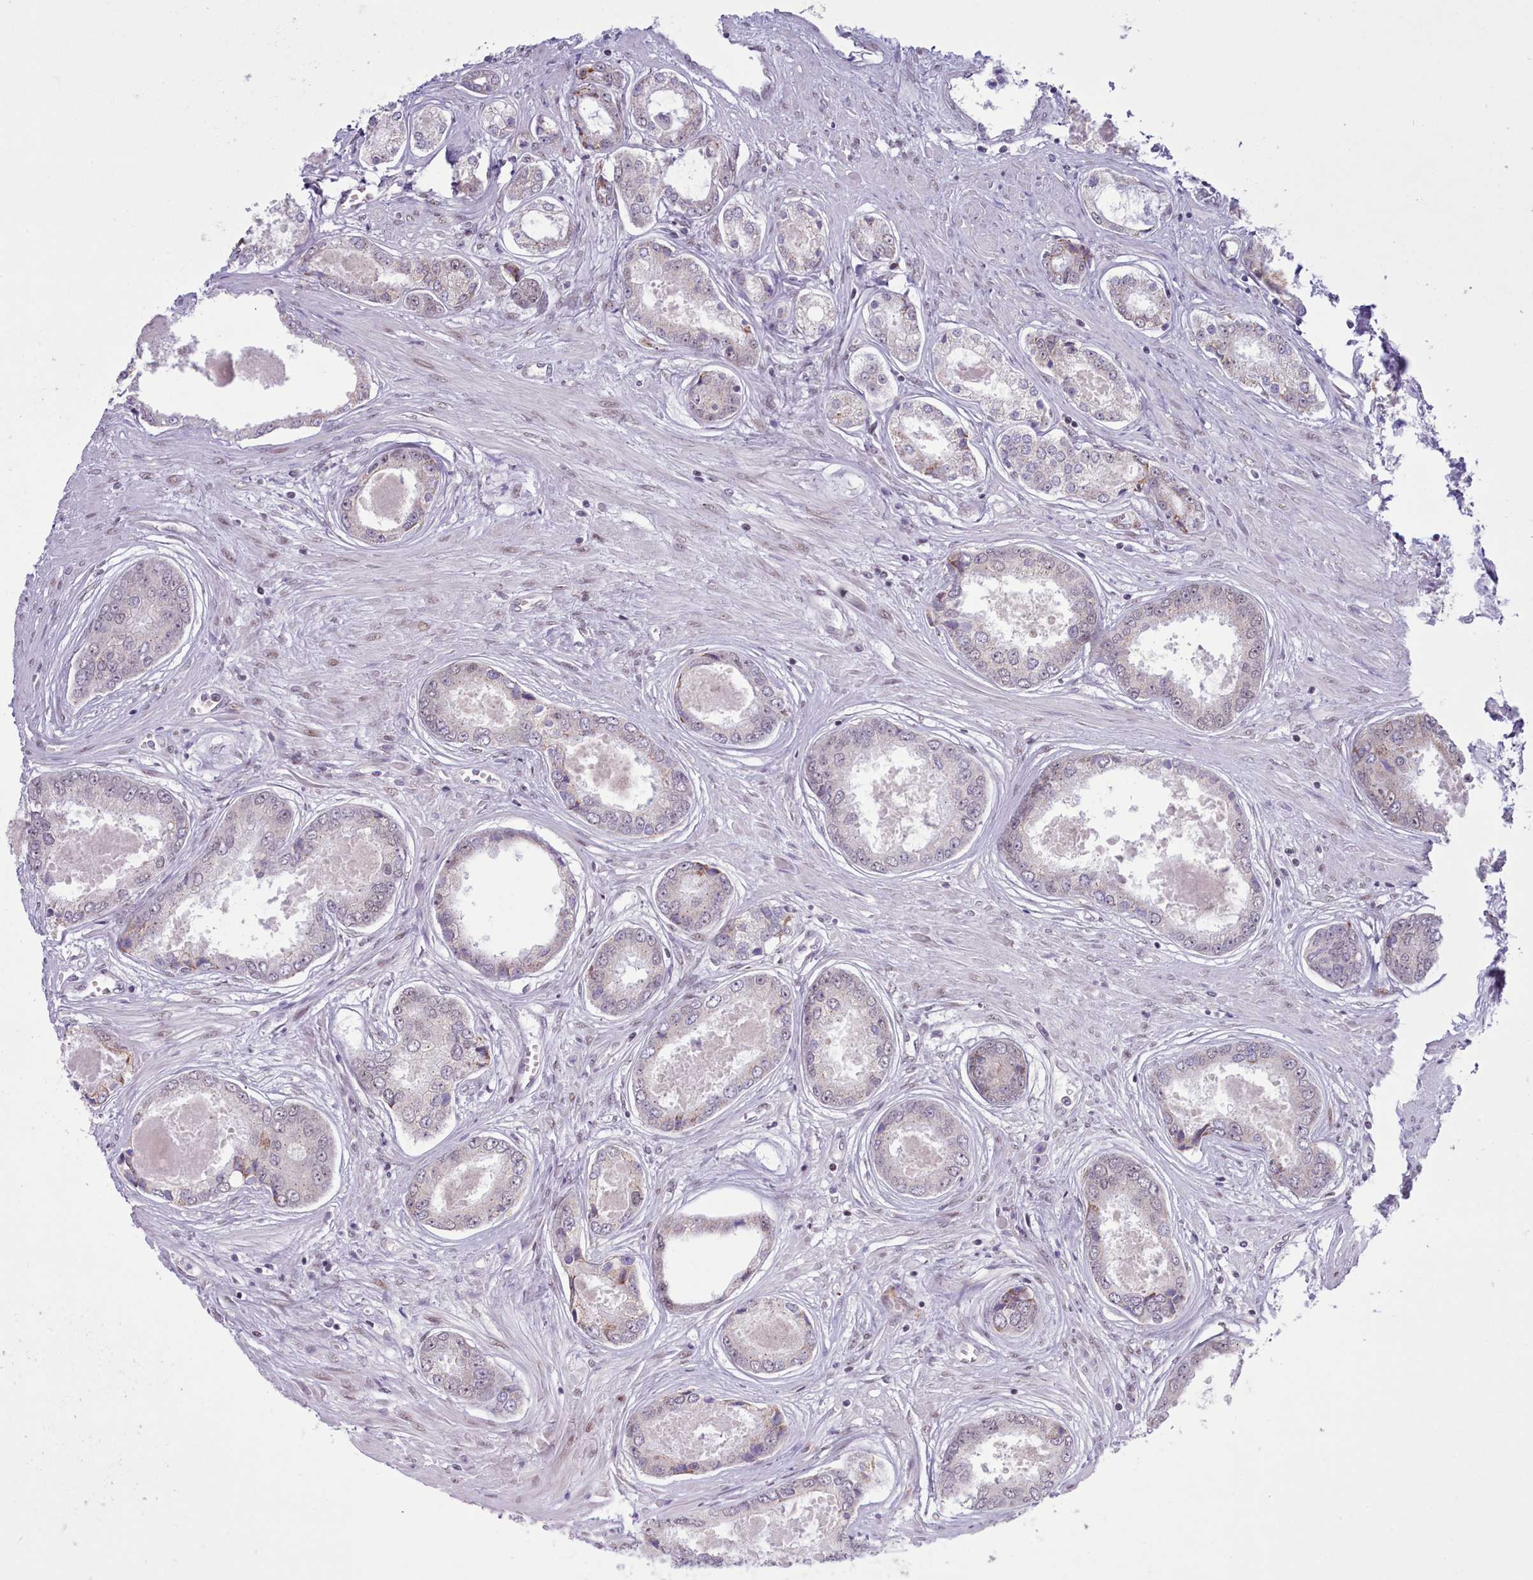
{"staining": {"intensity": "negative", "quantity": "none", "location": "none"}, "tissue": "prostate cancer", "cell_type": "Tumor cells", "image_type": "cancer", "snomed": [{"axis": "morphology", "description": "Adenocarcinoma, Low grade"}, {"axis": "topography", "description": "Prostate"}], "caption": "Immunohistochemistry photomicrograph of neoplastic tissue: human prostate cancer stained with DAB exhibits no significant protein expression in tumor cells.", "gene": "RFX1", "patient": {"sex": "male", "age": 68}}